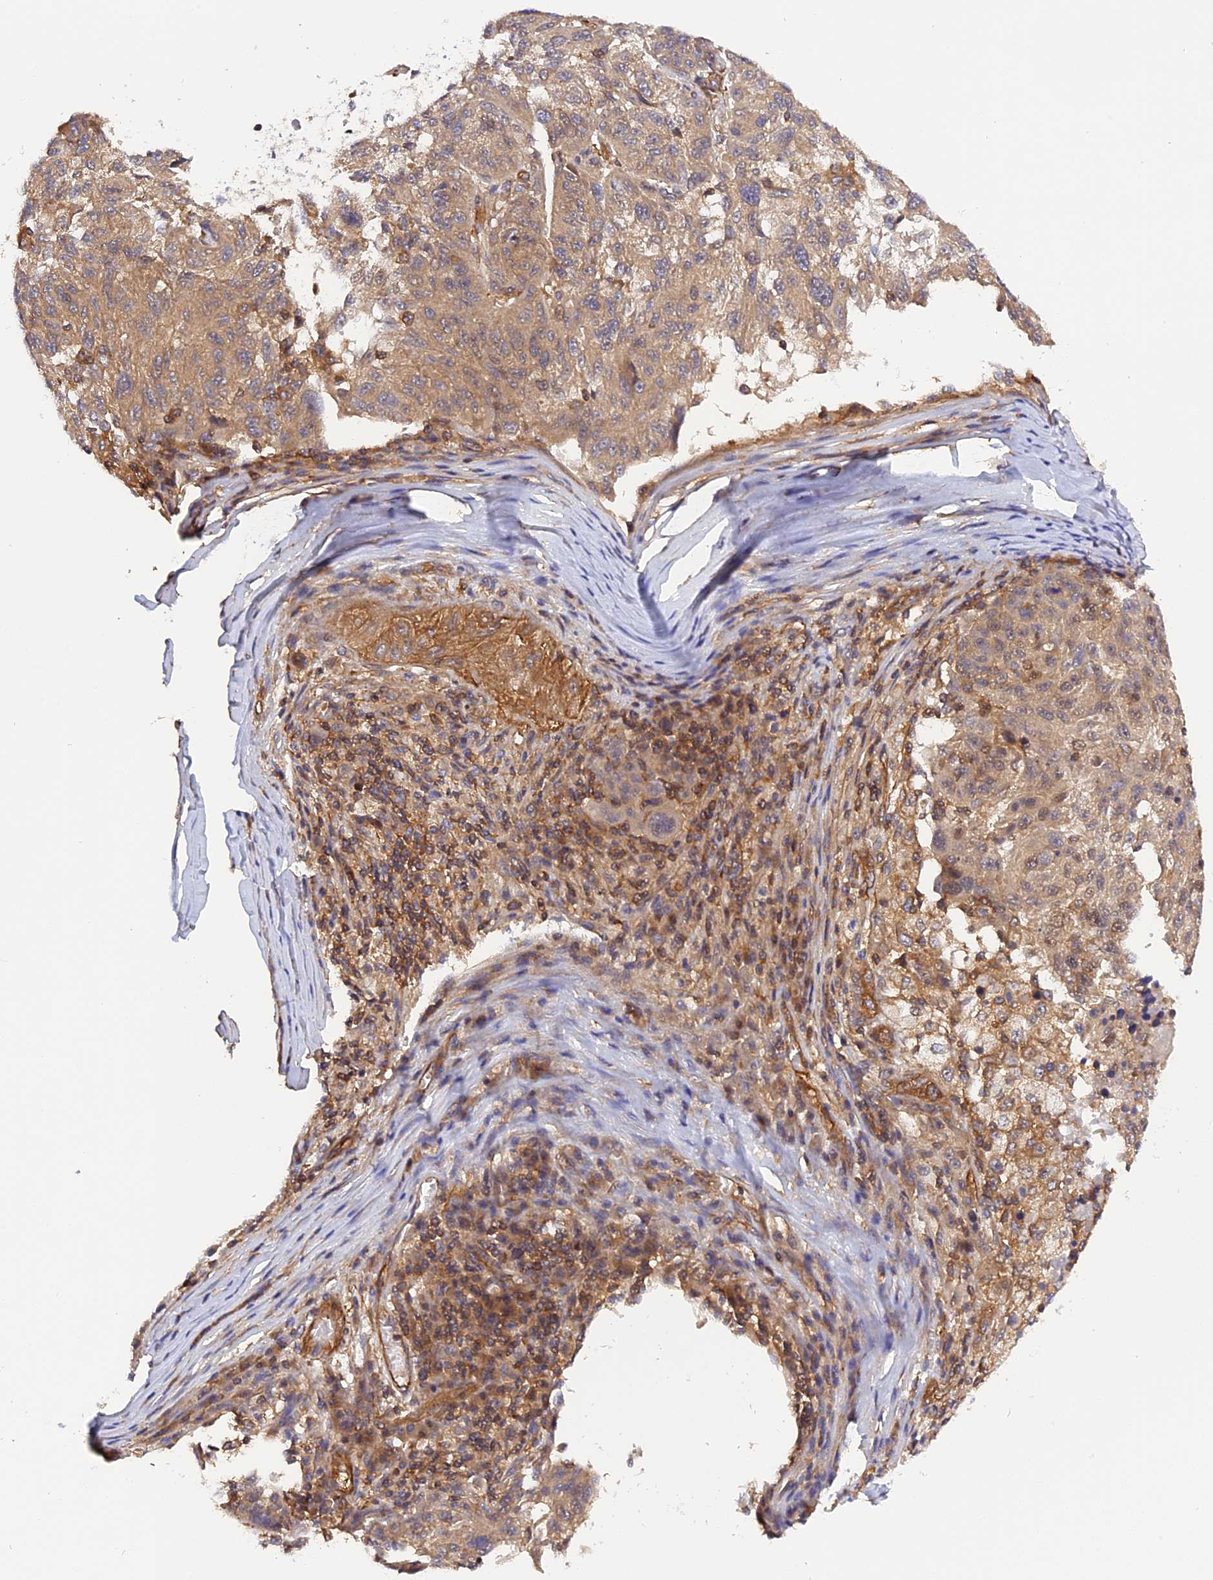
{"staining": {"intensity": "moderate", "quantity": ">75%", "location": "cytoplasmic/membranous"}, "tissue": "melanoma", "cell_type": "Tumor cells", "image_type": "cancer", "snomed": [{"axis": "morphology", "description": "Malignant melanoma, NOS"}, {"axis": "topography", "description": "Skin"}], "caption": "Protein analysis of melanoma tissue demonstrates moderate cytoplasmic/membranous expression in approximately >75% of tumor cells.", "gene": "C5orf22", "patient": {"sex": "male", "age": 53}}